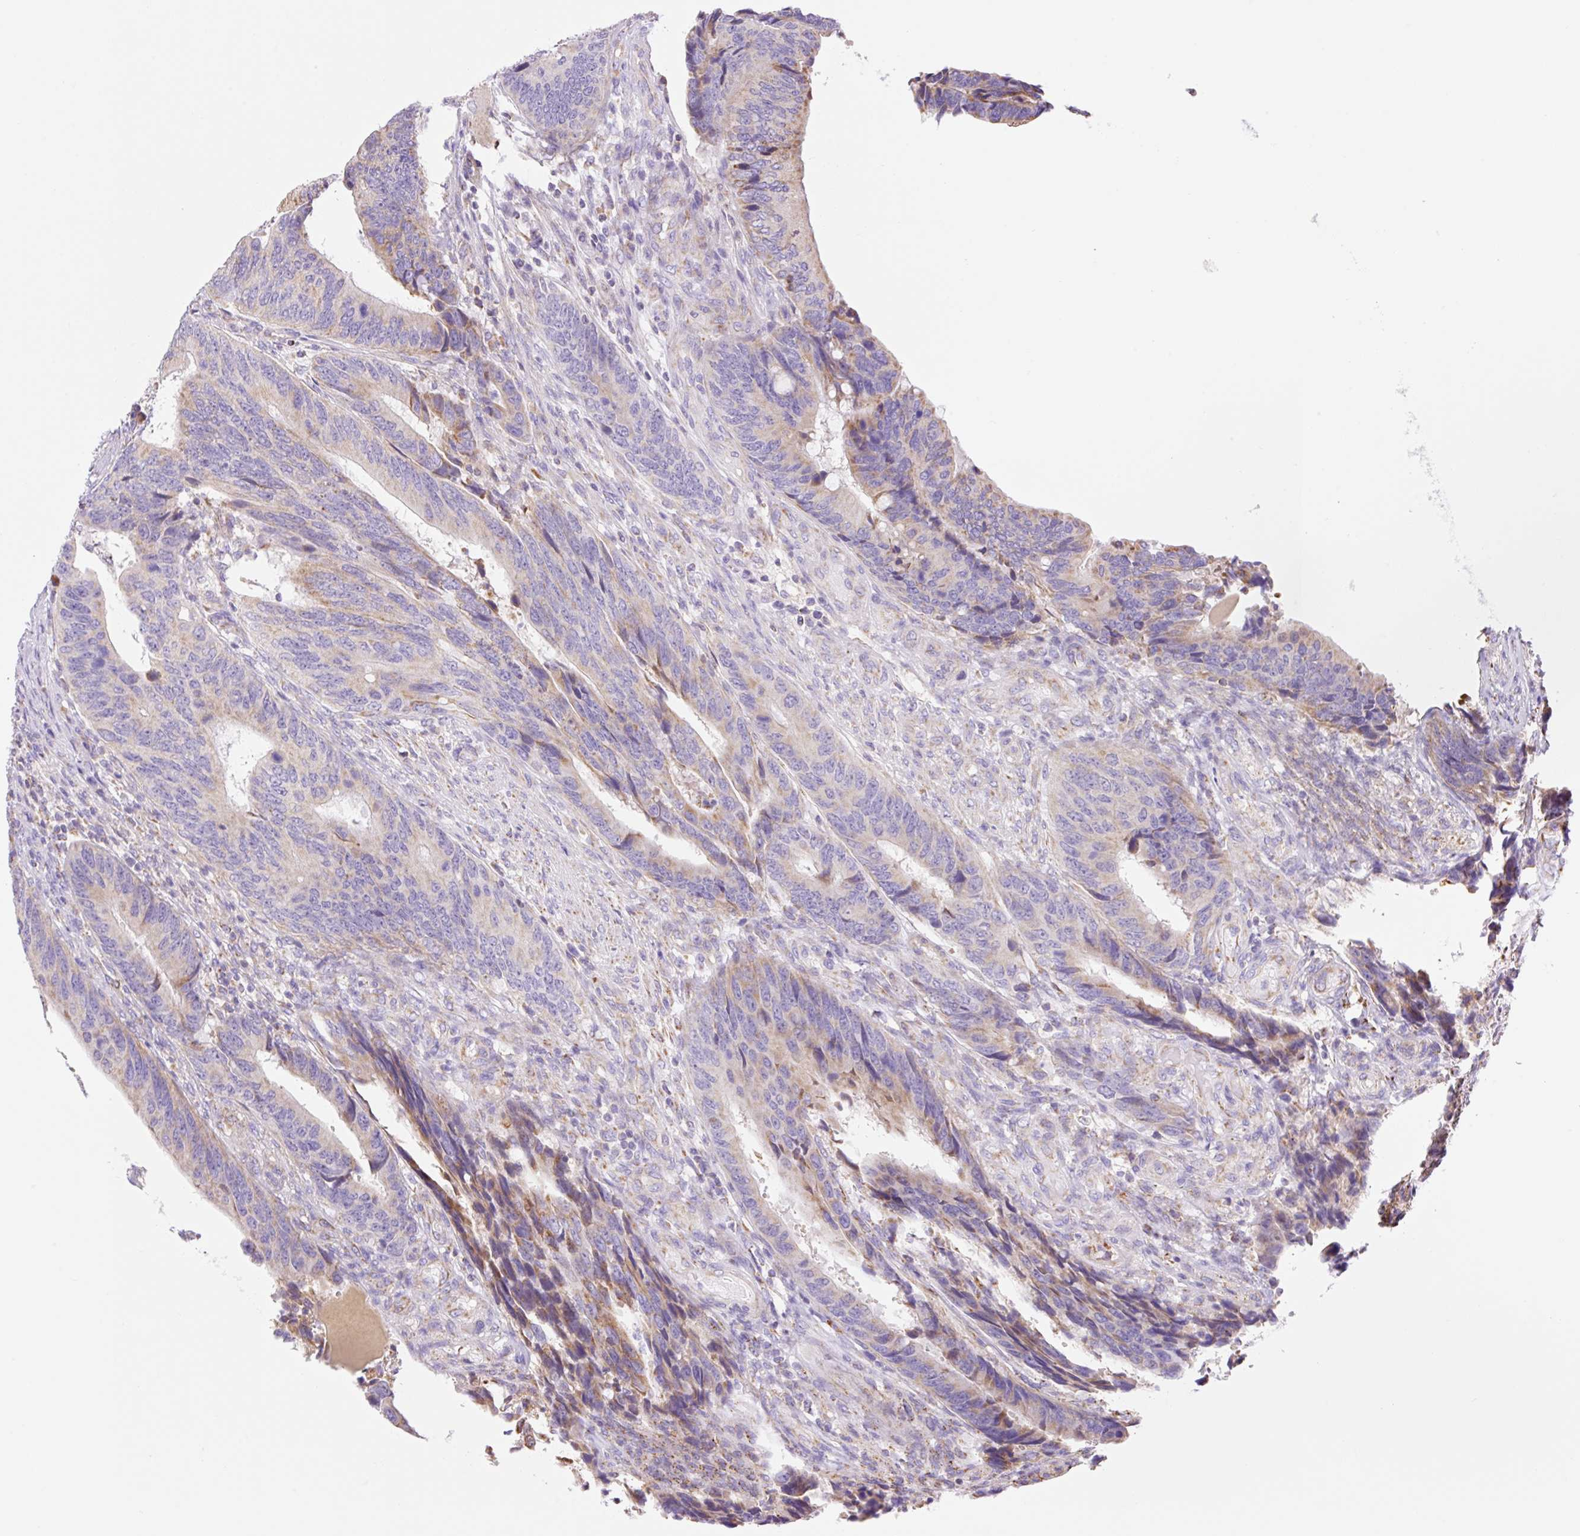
{"staining": {"intensity": "moderate", "quantity": "25%-75%", "location": "cytoplasmic/membranous"}, "tissue": "colorectal cancer", "cell_type": "Tumor cells", "image_type": "cancer", "snomed": [{"axis": "morphology", "description": "Adenocarcinoma, NOS"}, {"axis": "topography", "description": "Colon"}], "caption": "This is an image of immunohistochemistry (IHC) staining of colorectal cancer, which shows moderate positivity in the cytoplasmic/membranous of tumor cells.", "gene": "ETNK2", "patient": {"sex": "male", "age": 87}}